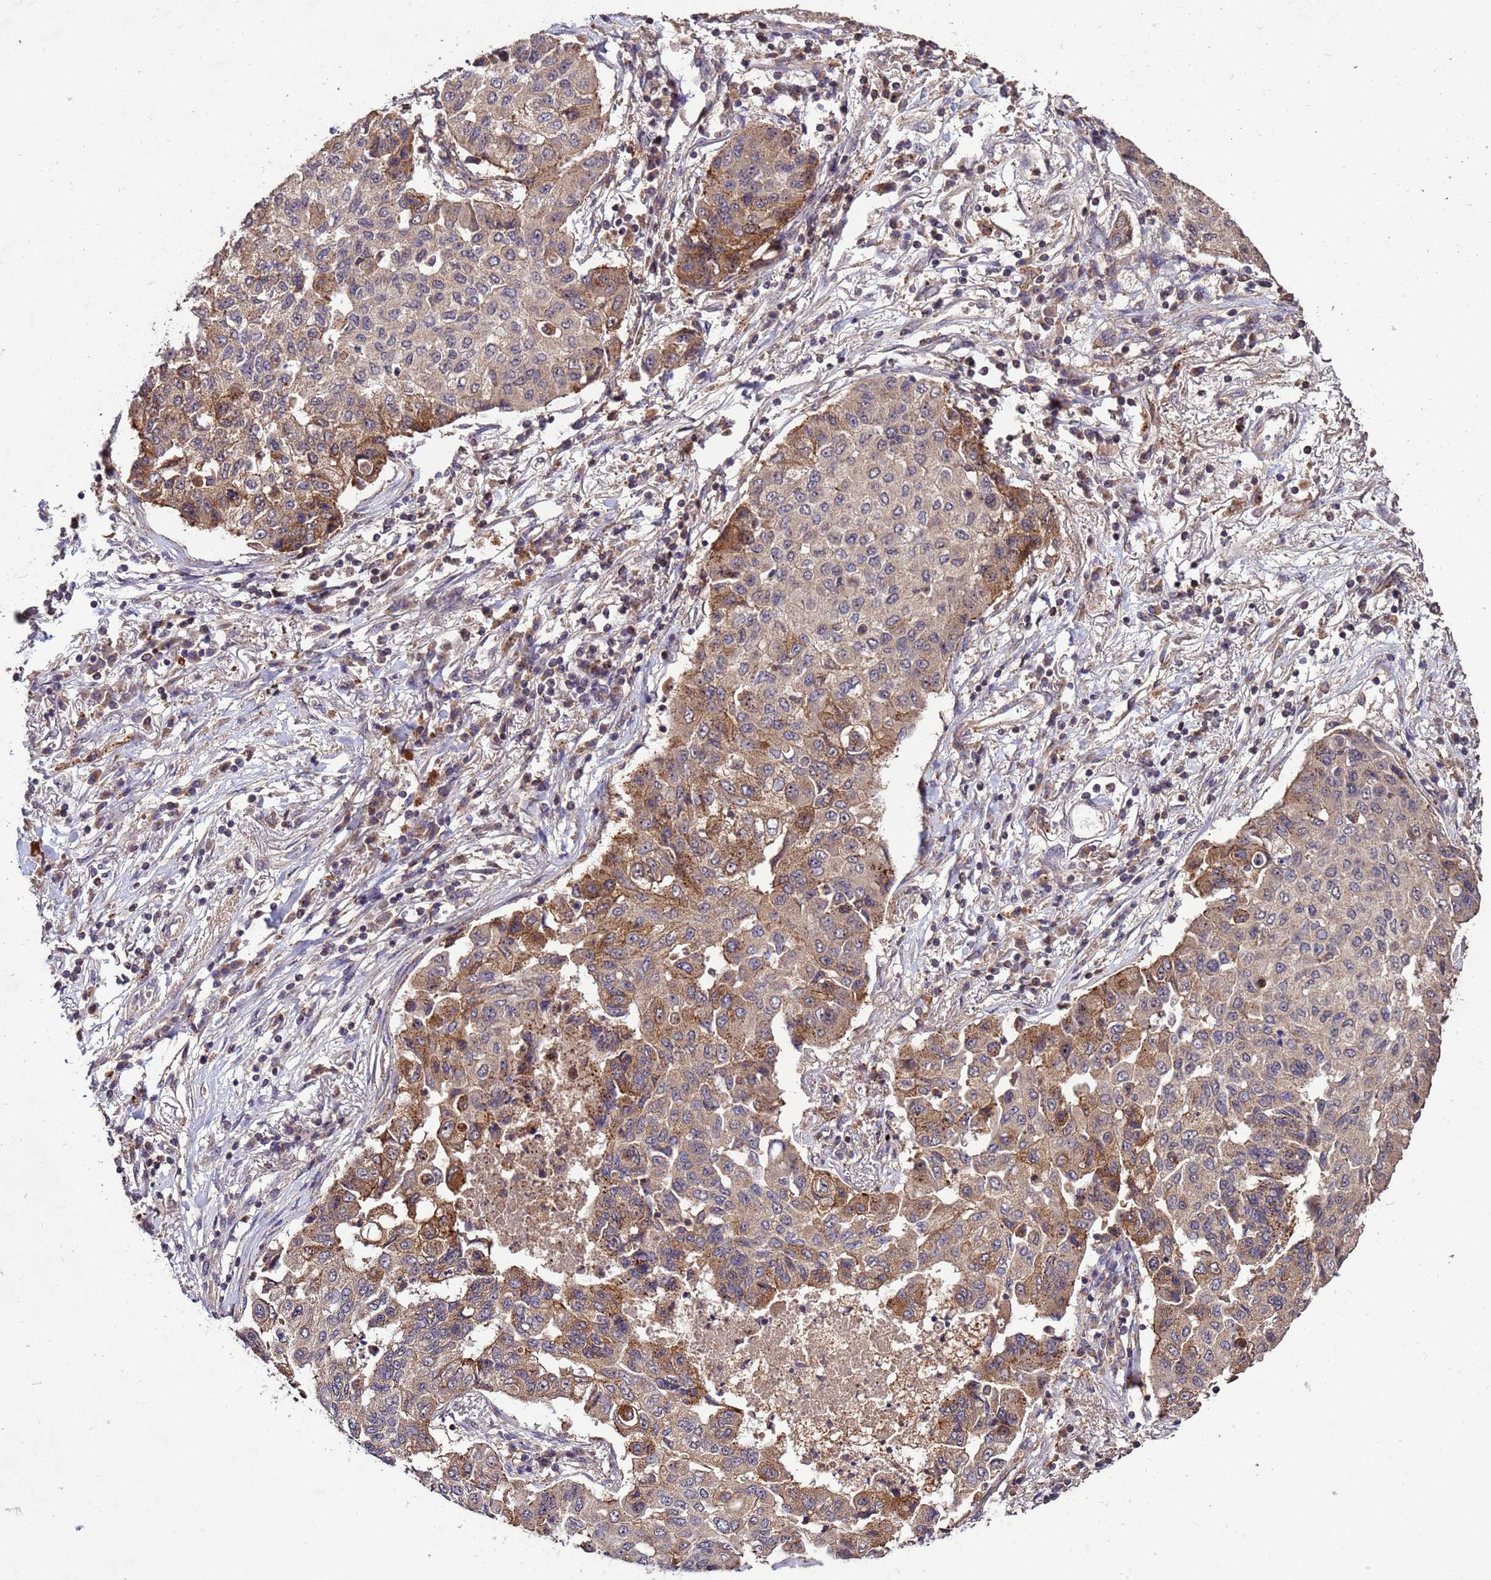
{"staining": {"intensity": "moderate", "quantity": "25%-75%", "location": "cytoplasmic/membranous"}, "tissue": "lung cancer", "cell_type": "Tumor cells", "image_type": "cancer", "snomed": [{"axis": "morphology", "description": "Squamous cell carcinoma, NOS"}, {"axis": "topography", "description": "Lung"}], "caption": "This histopathology image displays immunohistochemistry staining of lung cancer (squamous cell carcinoma), with medium moderate cytoplasmic/membranous staining in about 25%-75% of tumor cells.", "gene": "TOR4A", "patient": {"sex": "male", "age": 74}}